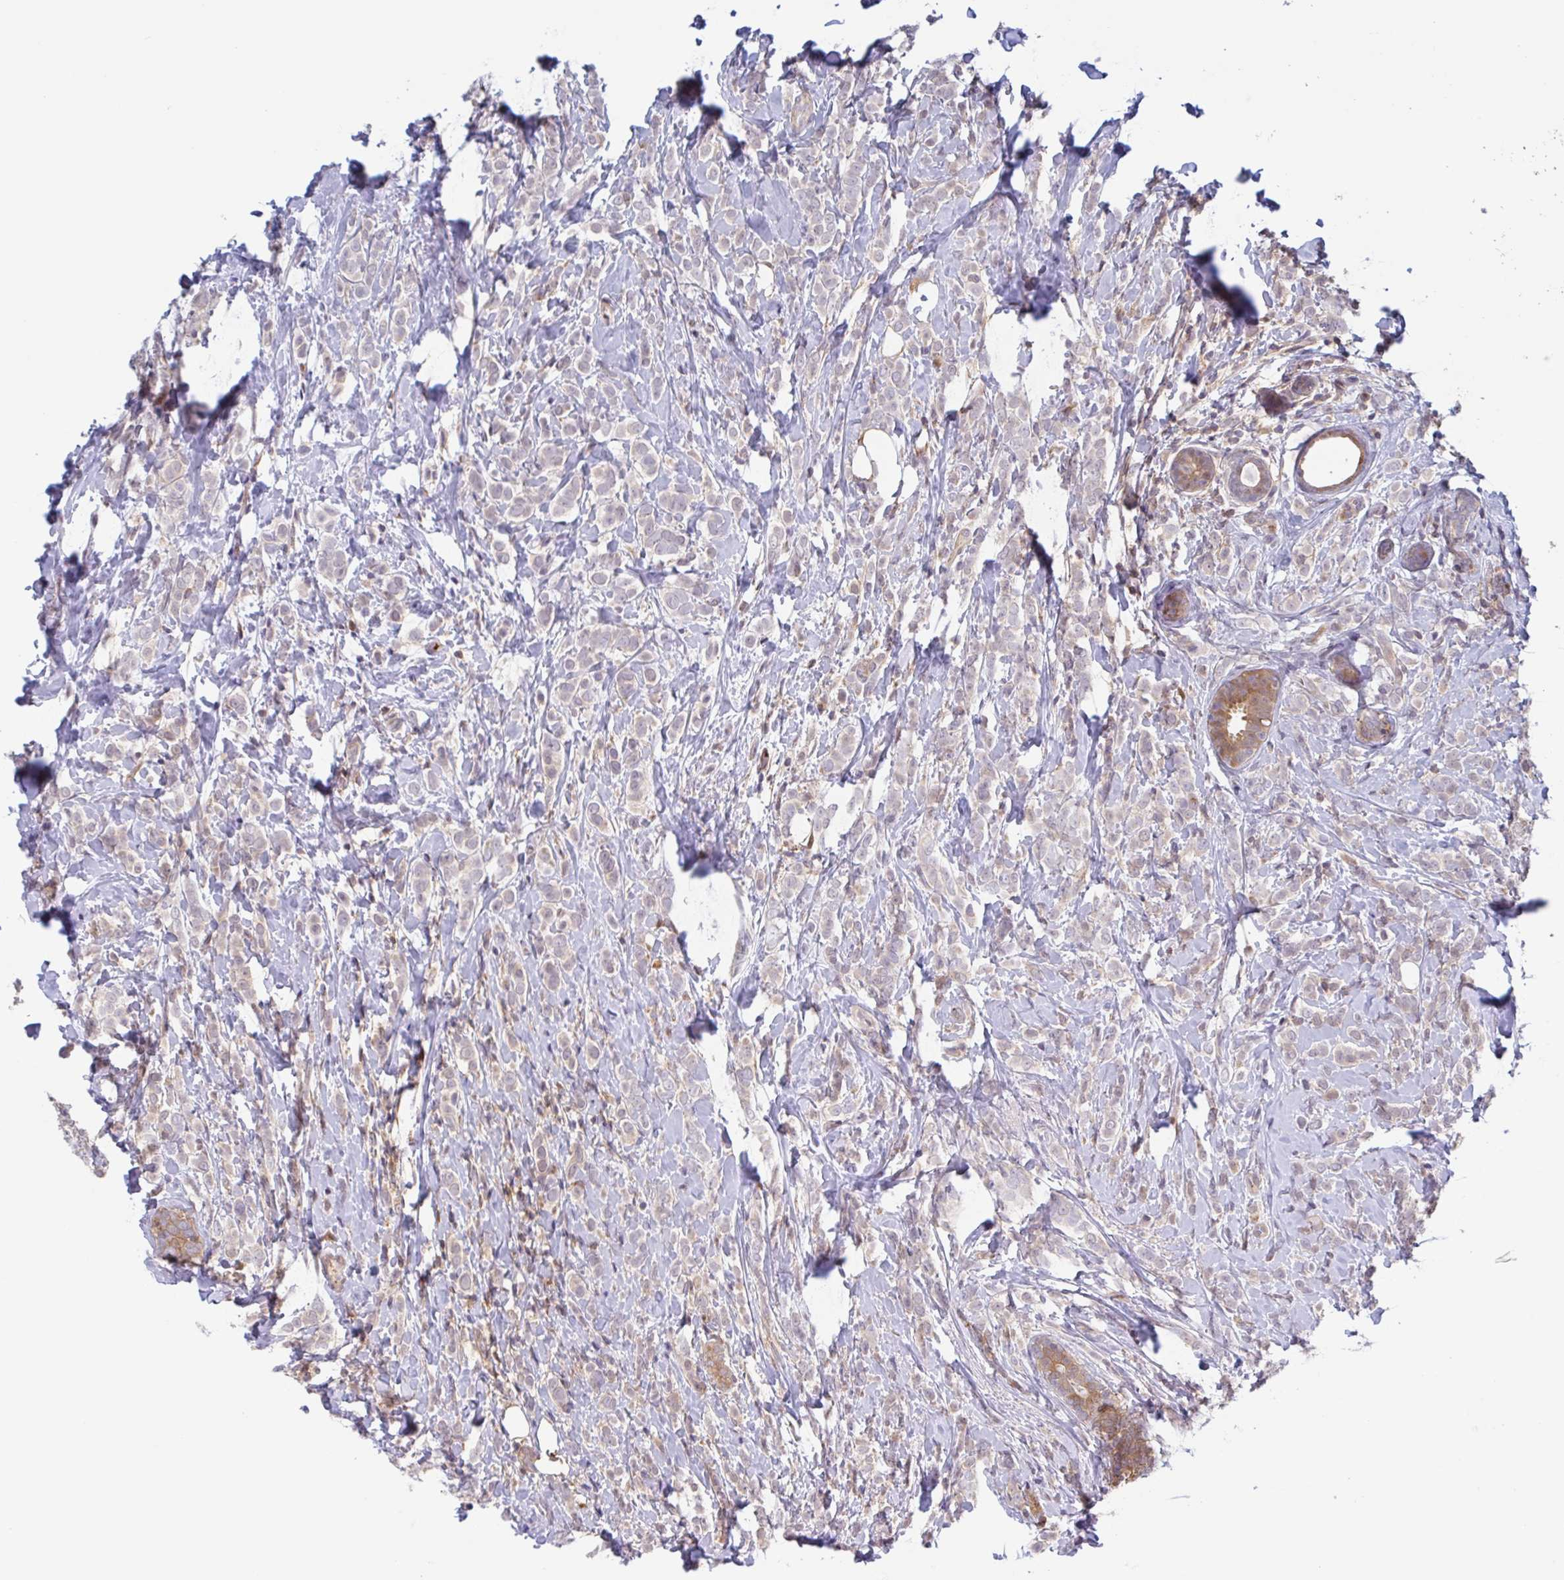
{"staining": {"intensity": "negative", "quantity": "none", "location": "none"}, "tissue": "breast cancer", "cell_type": "Tumor cells", "image_type": "cancer", "snomed": [{"axis": "morphology", "description": "Lobular carcinoma"}, {"axis": "topography", "description": "Breast"}], "caption": "The image shows no significant expression in tumor cells of breast lobular carcinoma.", "gene": "OTOP2", "patient": {"sex": "female", "age": 49}}